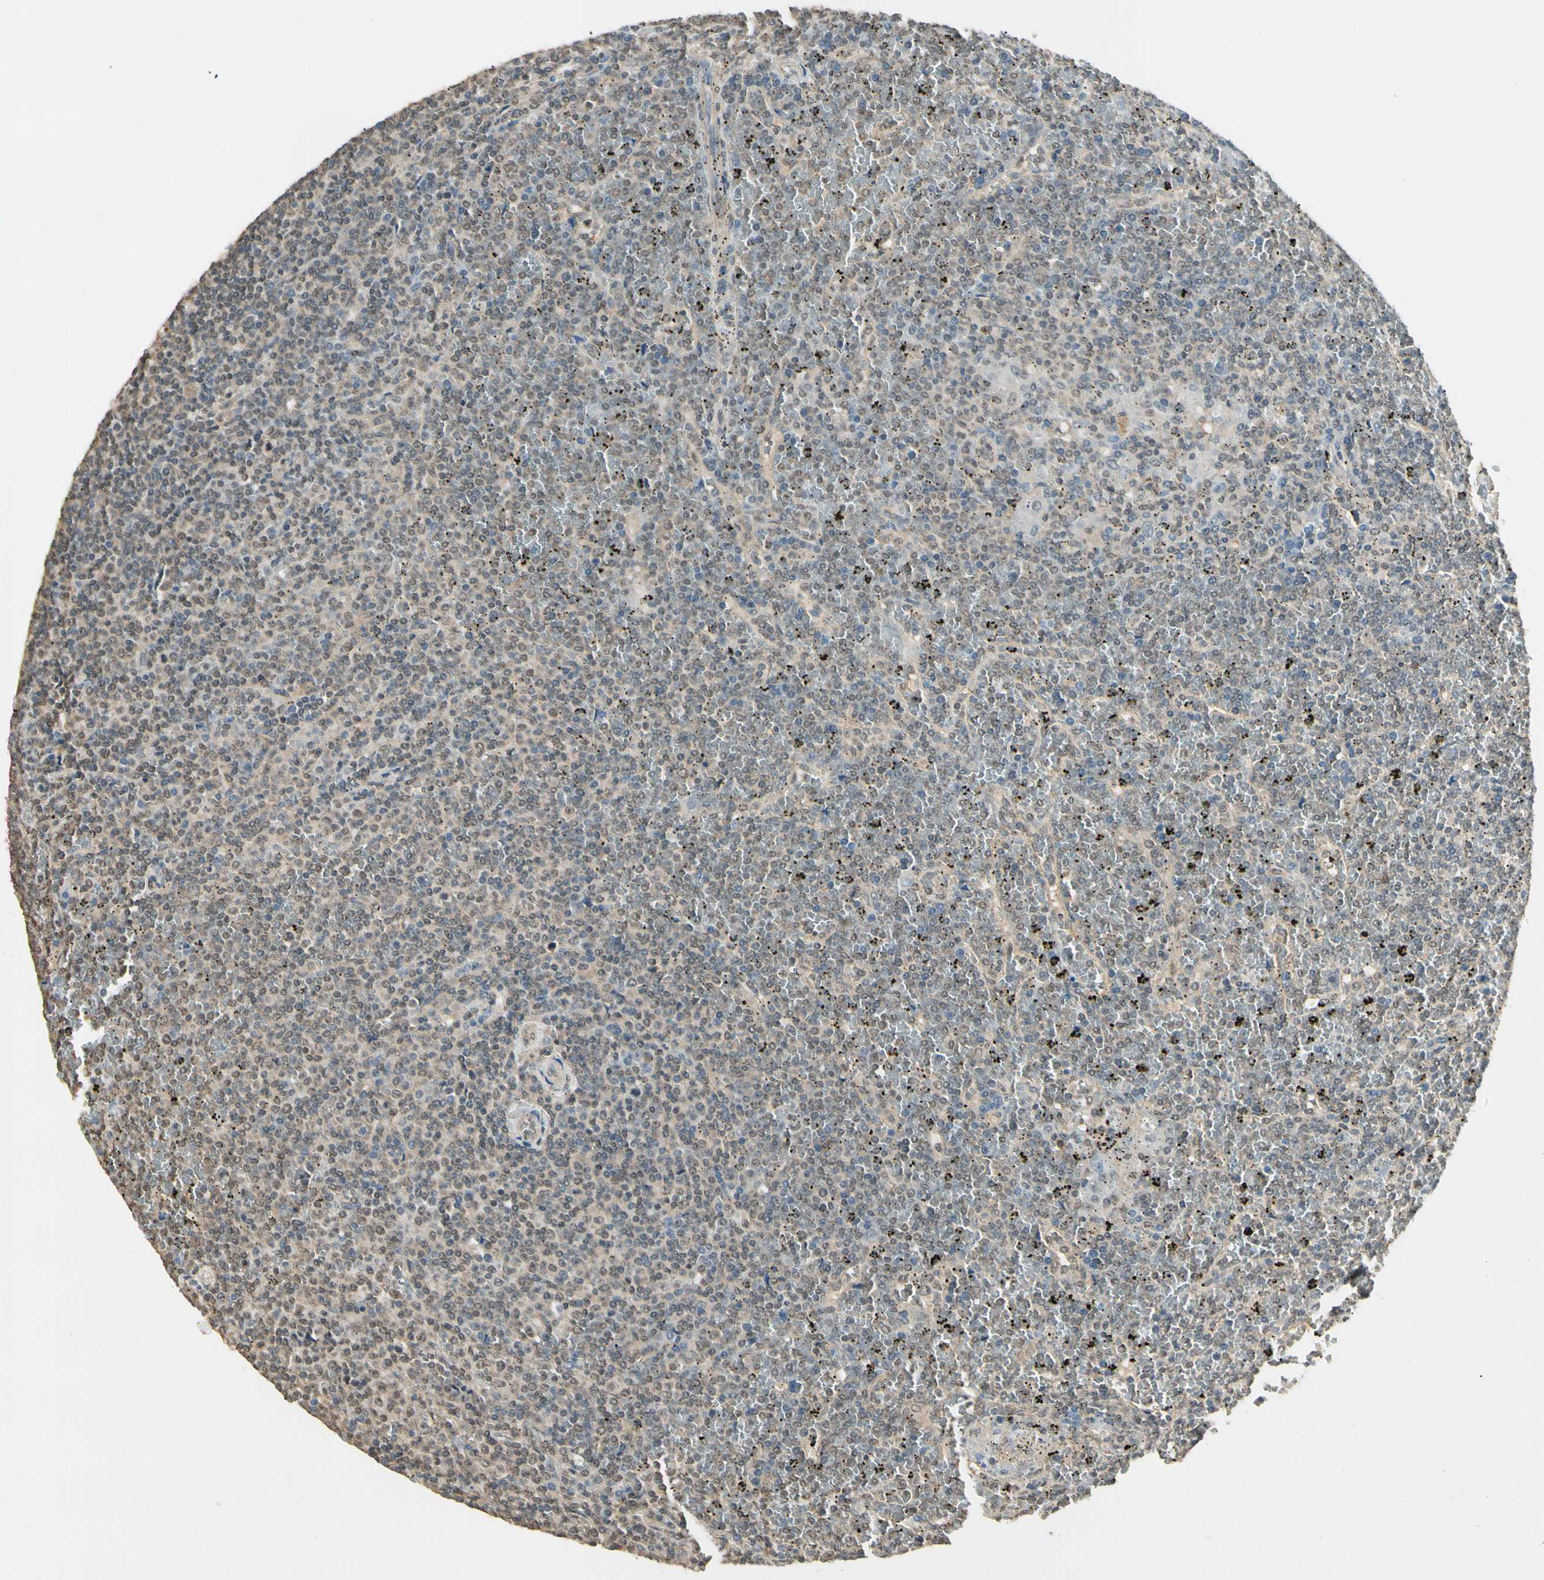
{"staining": {"intensity": "weak", "quantity": "25%-75%", "location": "cytoplasmic/membranous,nuclear"}, "tissue": "lymphoma", "cell_type": "Tumor cells", "image_type": "cancer", "snomed": [{"axis": "morphology", "description": "Malignant lymphoma, non-Hodgkin's type, Low grade"}, {"axis": "topography", "description": "Spleen"}], "caption": "Human lymphoma stained for a protein (brown) reveals weak cytoplasmic/membranous and nuclear positive positivity in approximately 25%-75% of tumor cells.", "gene": "SGCA", "patient": {"sex": "female", "age": 19}}